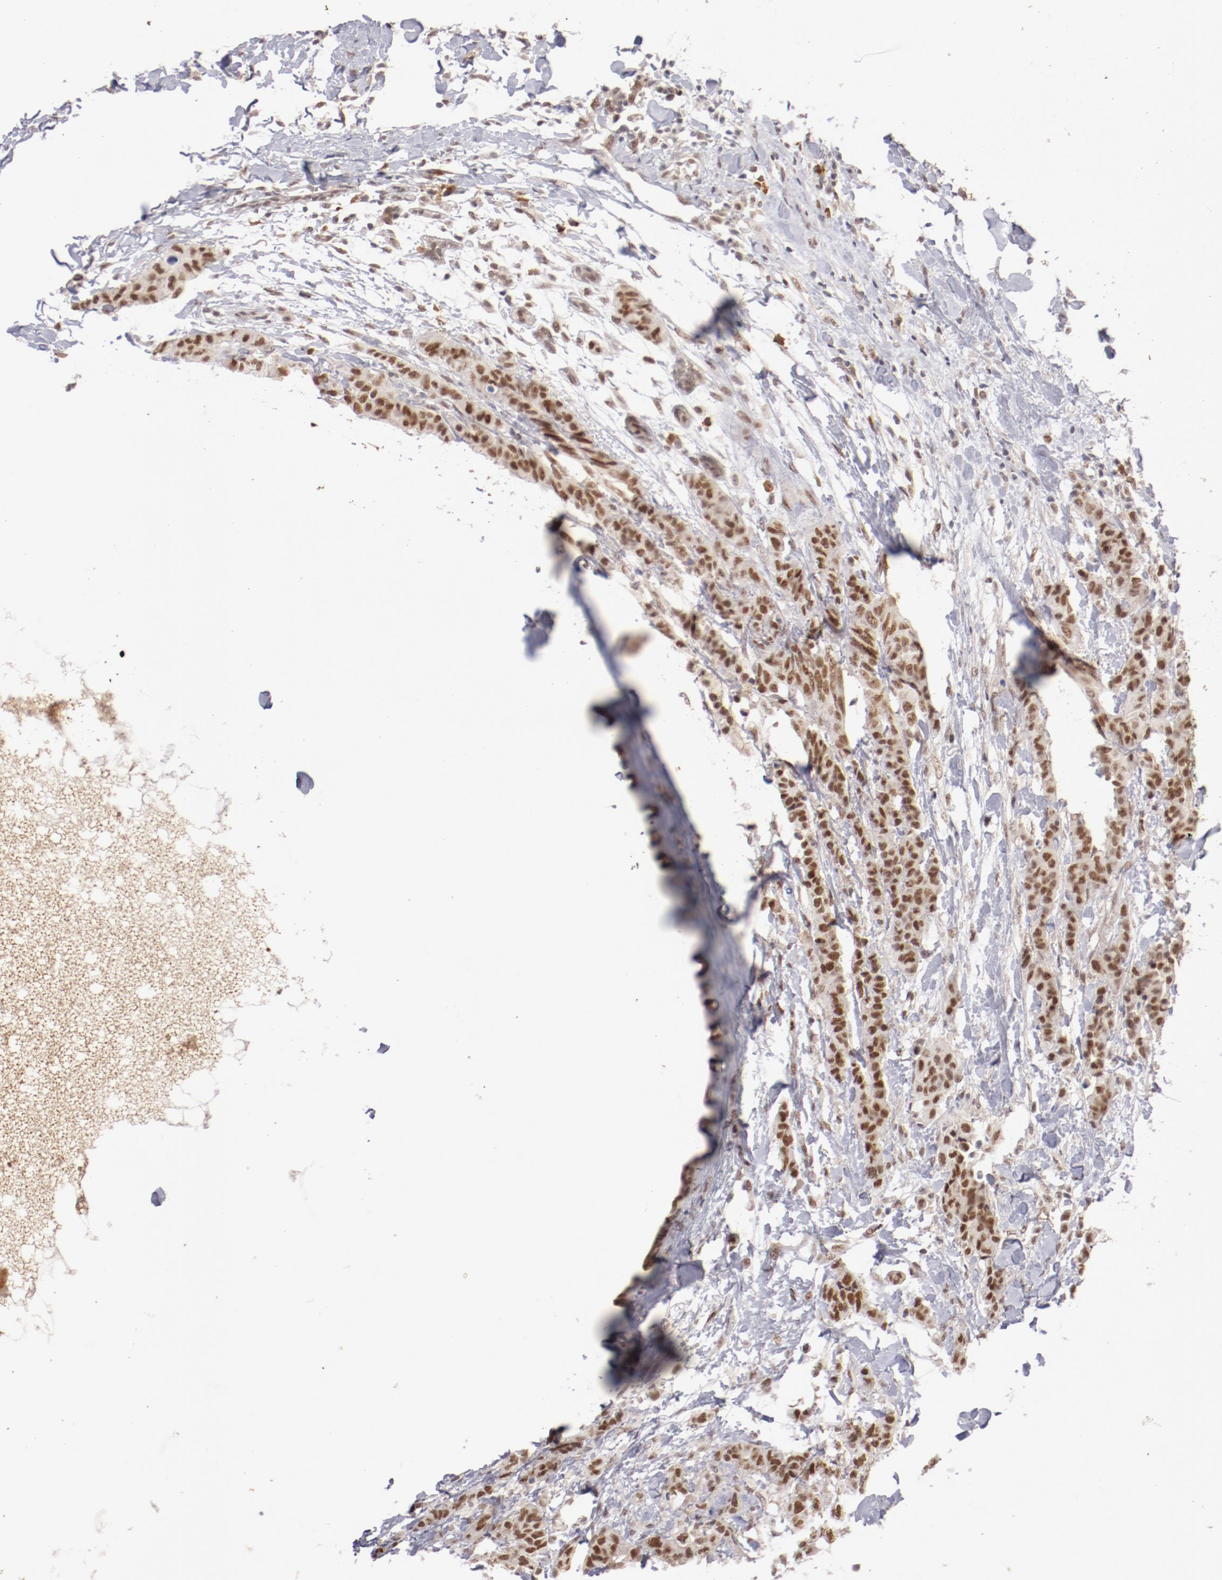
{"staining": {"intensity": "moderate", "quantity": ">75%", "location": "nuclear"}, "tissue": "breast cancer", "cell_type": "Tumor cells", "image_type": "cancer", "snomed": [{"axis": "morphology", "description": "Duct carcinoma"}, {"axis": "topography", "description": "Breast"}], "caption": "High-magnification brightfield microscopy of breast intraductal carcinoma stained with DAB (brown) and counterstained with hematoxylin (blue). tumor cells exhibit moderate nuclear positivity is seen in about>75% of cells.", "gene": "NFE2", "patient": {"sex": "female", "age": 40}}